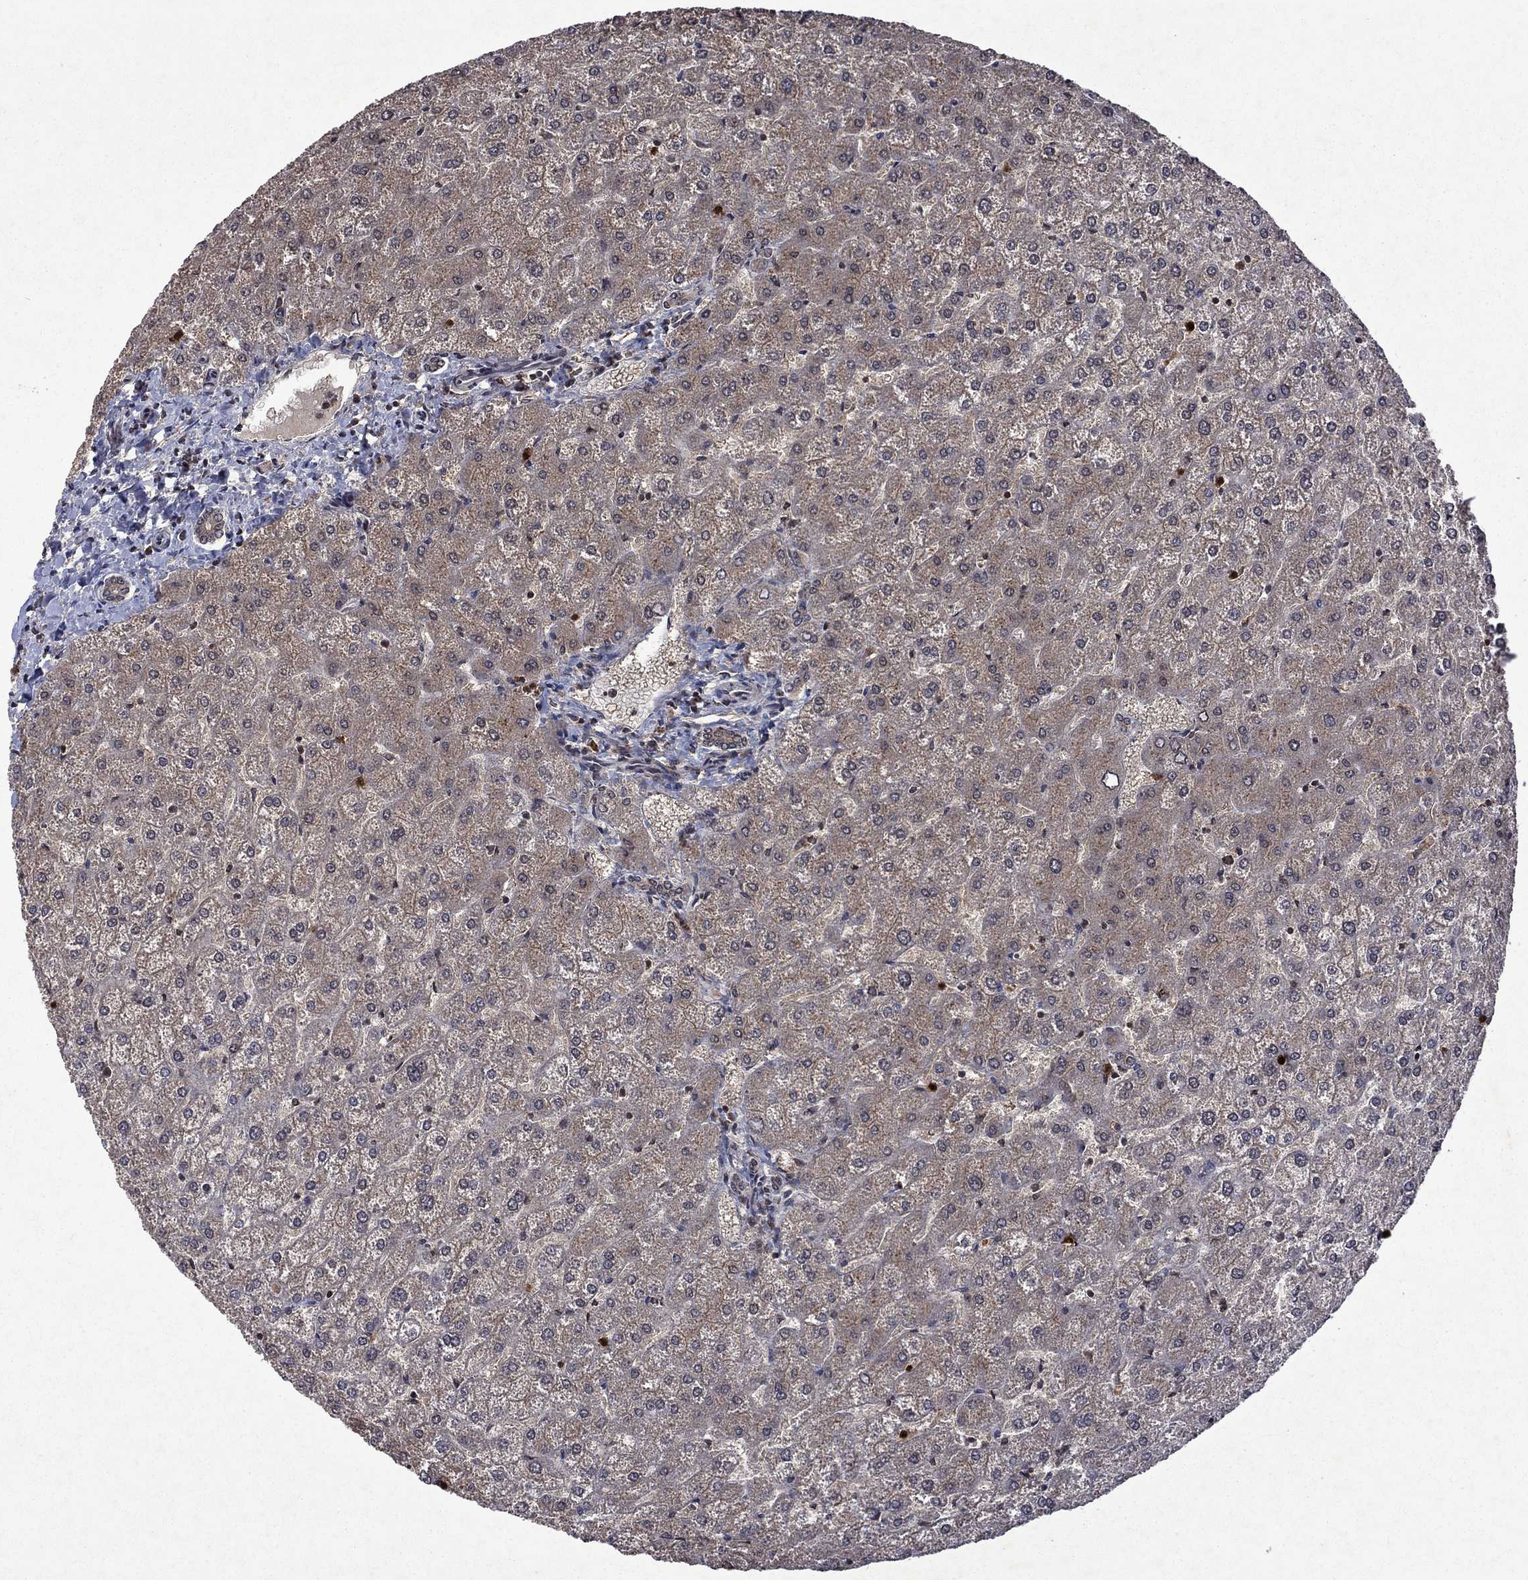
{"staining": {"intensity": "negative", "quantity": "none", "location": "none"}, "tissue": "liver", "cell_type": "Cholangiocytes", "image_type": "normal", "snomed": [{"axis": "morphology", "description": "Normal tissue, NOS"}, {"axis": "topography", "description": "Liver"}], "caption": "Liver stained for a protein using IHC shows no expression cholangiocytes.", "gene": "TMEM33", "patient": {"sex": "female", "age": 32}}